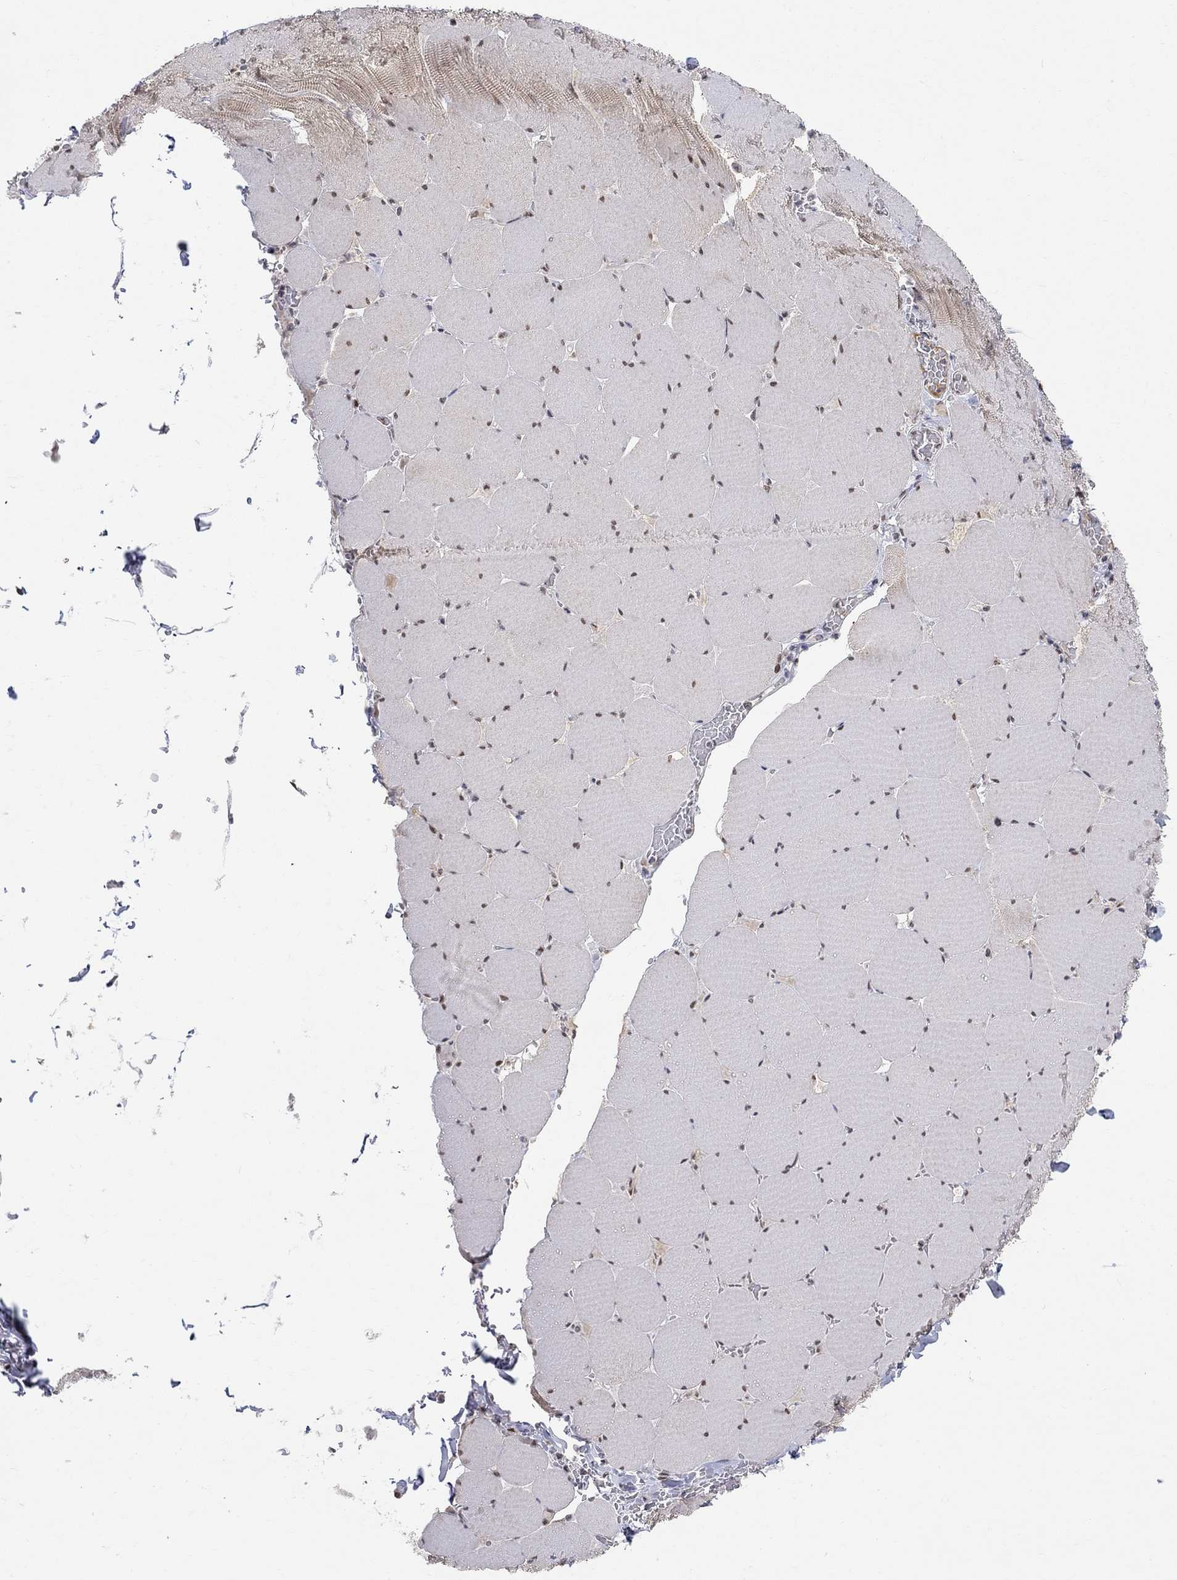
{"staining": {"intensity": "moderate", "quantity": "<25%", "location": "cytoplasmic/membranous,nuclear"}, "tissue": "skeletal muscle", "cell_type": "Myocytes", "image_type": "normal", "snomed": [{"axis": "morphology", "description": "Normal tissue, NOS"}, {"axis": "morphology", "description": "Malignant melanoma, Metastatic site"}, {"axis": "topography", "description": "Skeletal muscle"}], "caption": "This image shows IHC staining of unremarkable skeletal muscle, with low moderate cytoplasmic/membranous,nuclear staining in approximately <25% of myocytes.", "gene": "KLF12", "patient": {"sex": "male", "age": 50}}